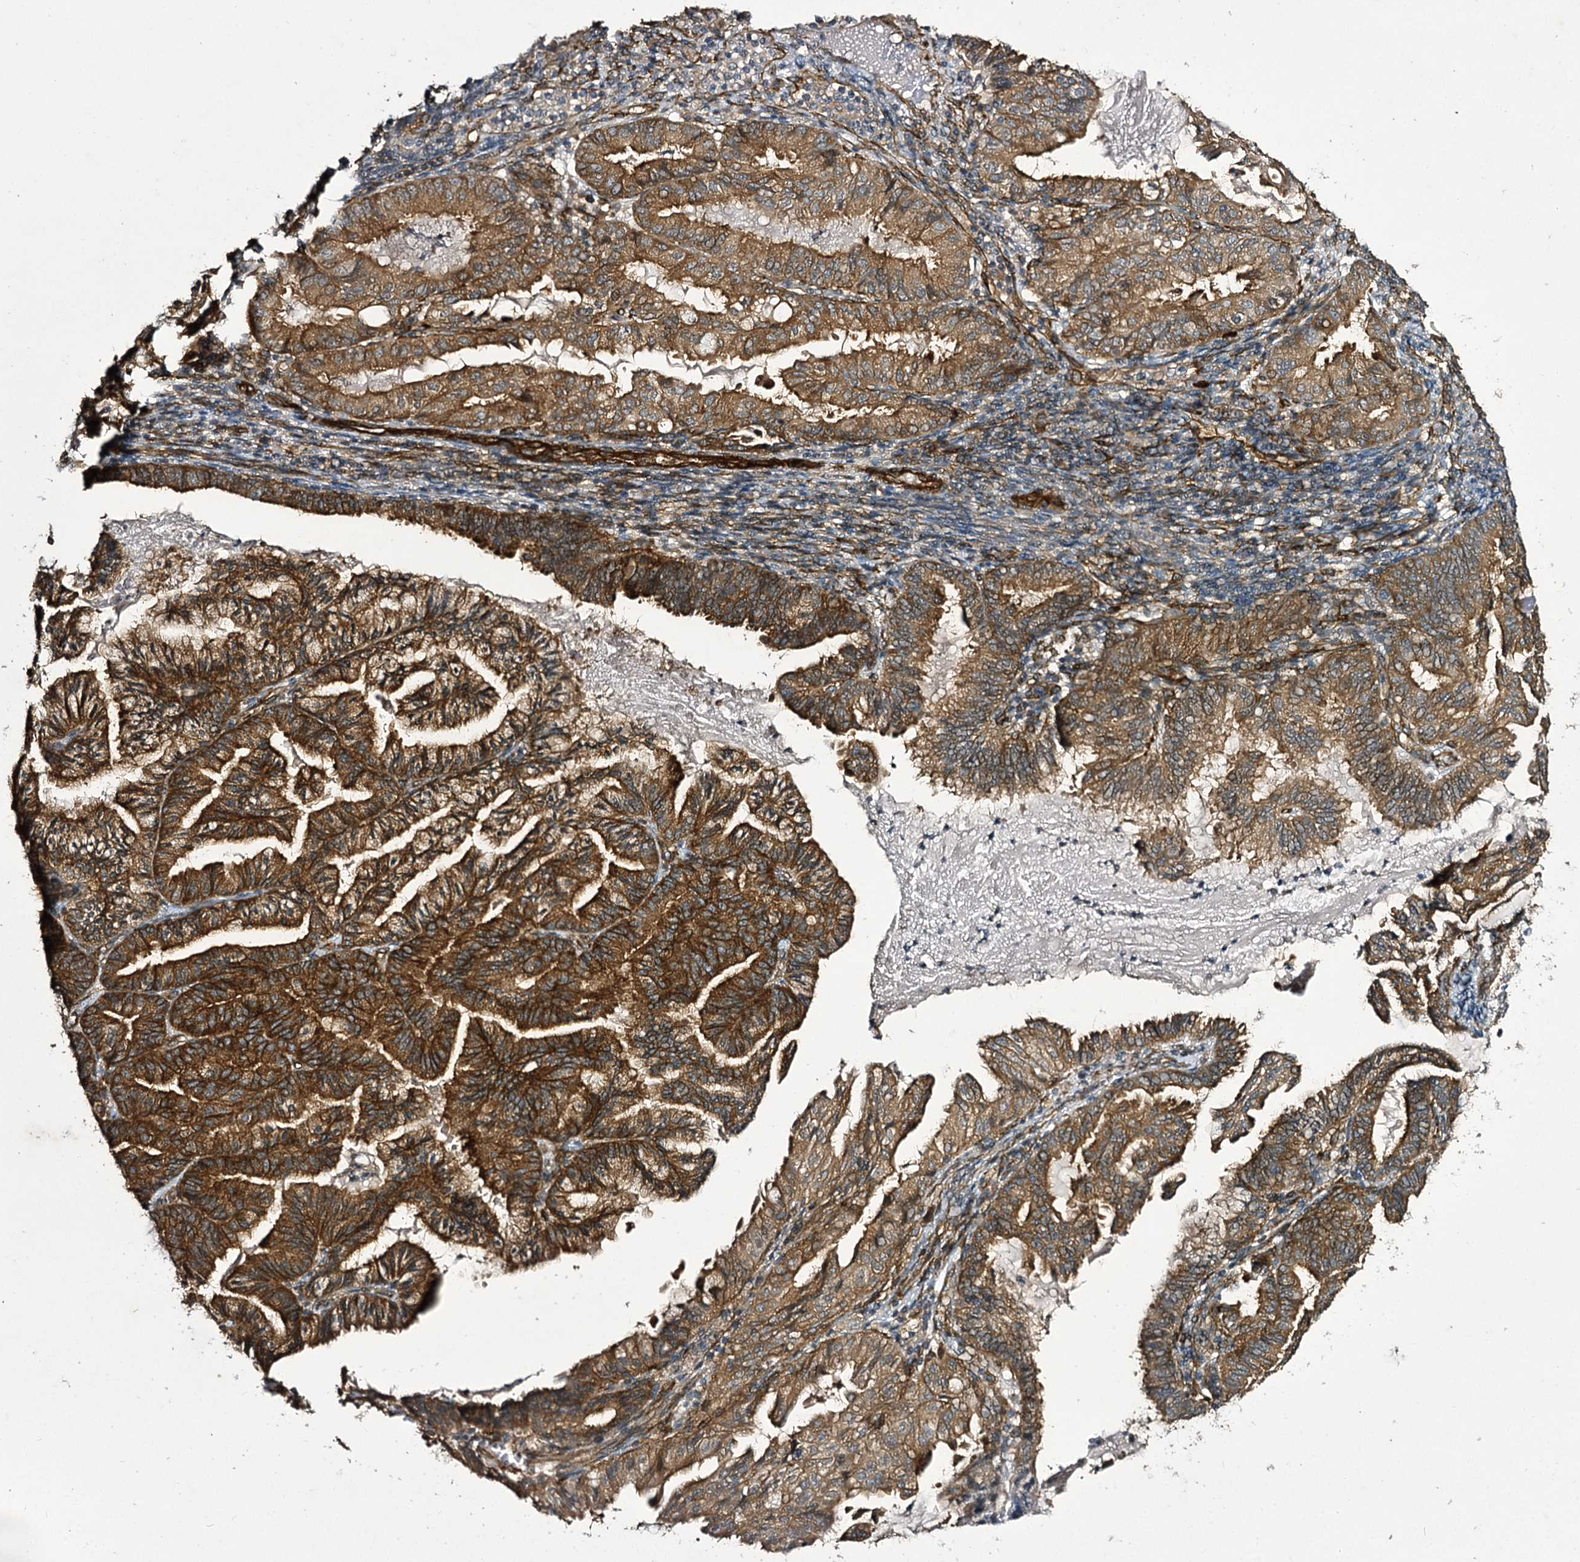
{"staining": {"intensity": "moderate", "quantity": ">75%", "location": "cytoplasmic/membranous"}, "tissue": "endometrial cancer", "cell_type": "Tumor cells", "image_type": "cancer", "snomed": [{"axis": "morphology", "description": "Adenocarcinoma, NOS"}, {"axis": "topography", "description": "Endometrium"}], "caption": "Moderate cytoplasmic/membranous protein positivity is seen in approximately >75% of tumor cells in adenocarcinoma (endometrial).", "gene": "MYO1C", "patient": {"sex": "female", "age": 86}}